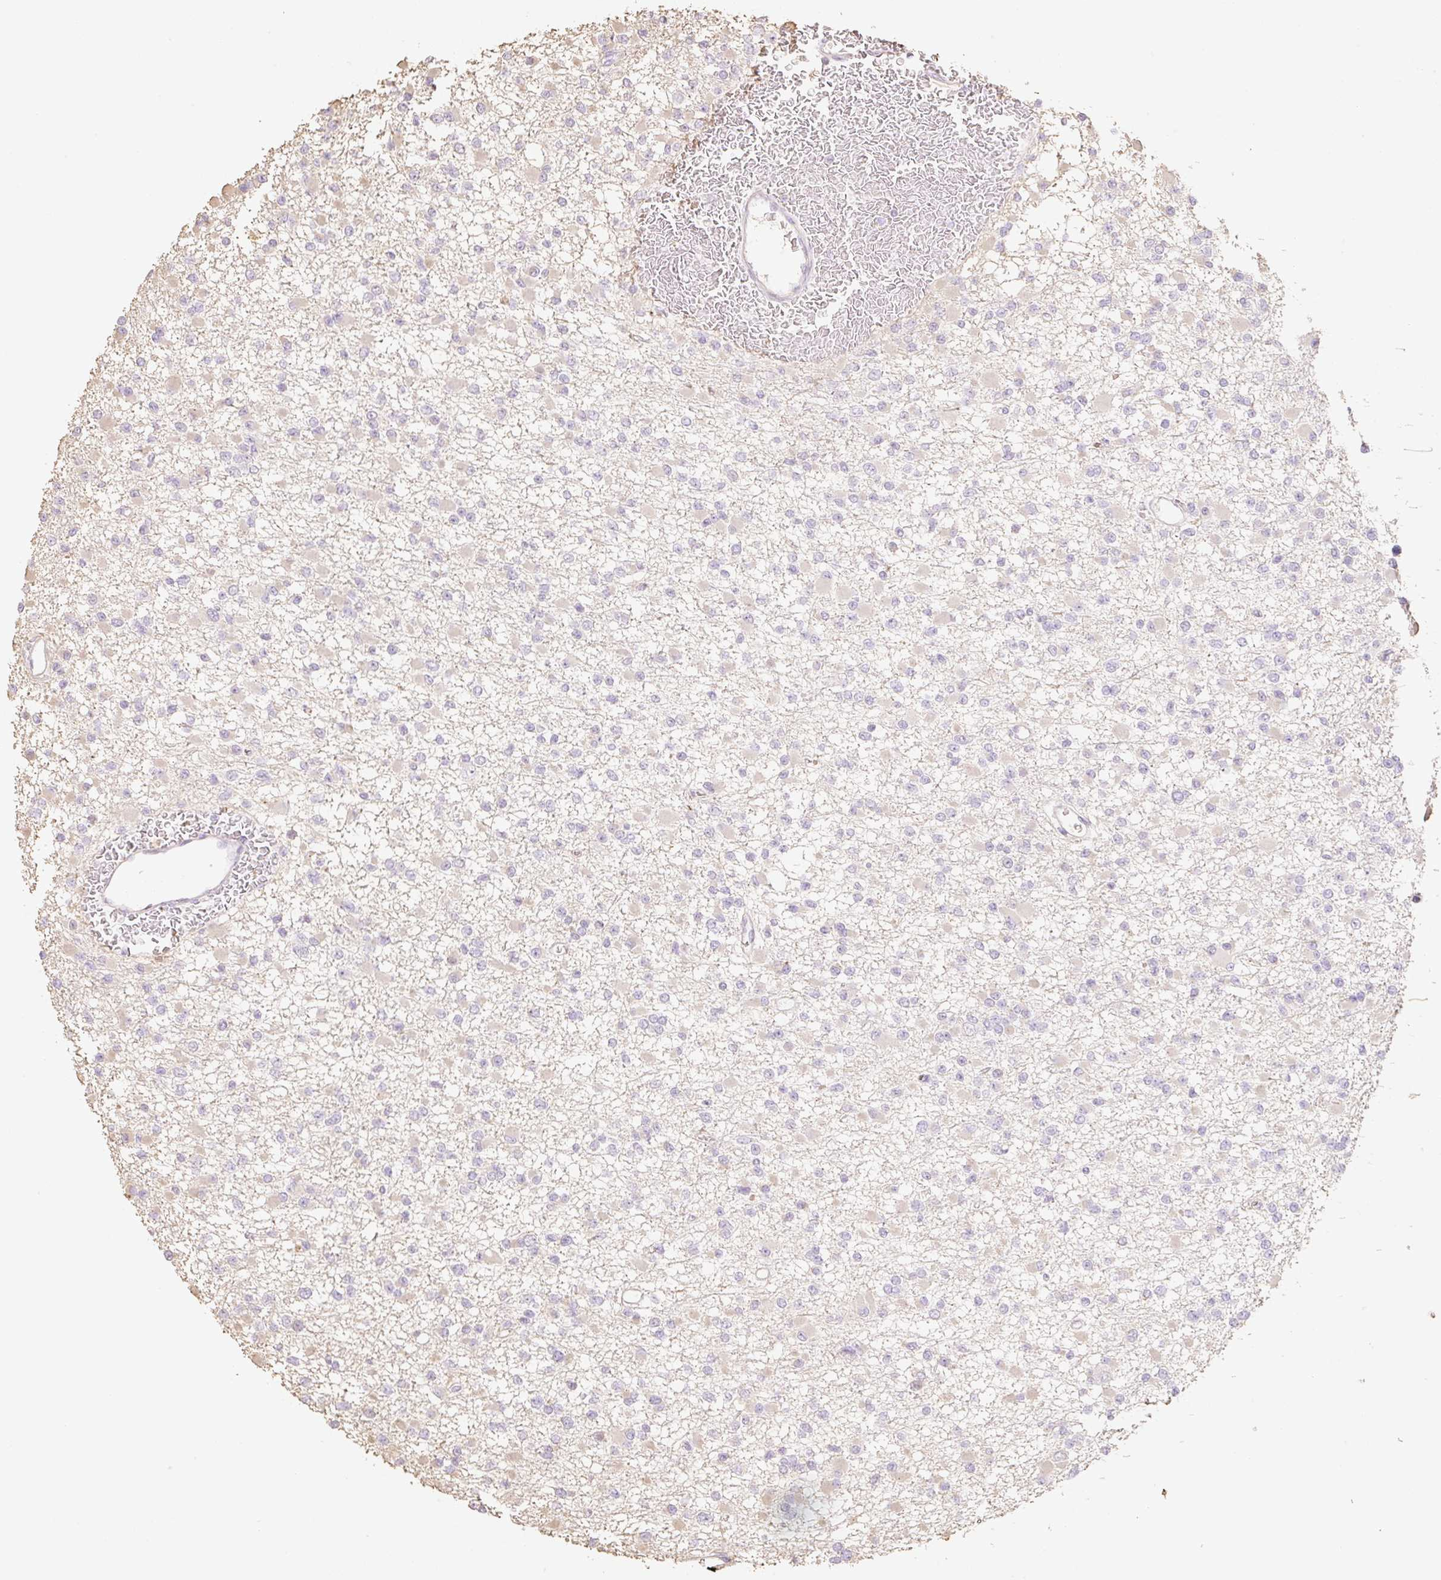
{"staining": {"intensity": "negative", "quantity": "none", "location": "none"}, "tissue": "glioma", "cell_type": "Tumor cells", "image_type": "cancer", "snomed": [{"axis": "morphology", "description": "Glioma, malignant, Low grade"}, {"axis": "topography", "description": "Brain"}], "caption": "IHC histopathology image of neoplastic tissue: malignant glioma (low-grade) stained with DAB (3,3'-diaminobenzidine) shows no significant protein expression in tumor cells. The staining was performed using DAB to visualize the protein expression in brown, while the nuclei were stained in blue with hematoxylin (Magnification: 20x).", "gene": "MBOAT7", "patient": {"sex": "female", "age": 22}}